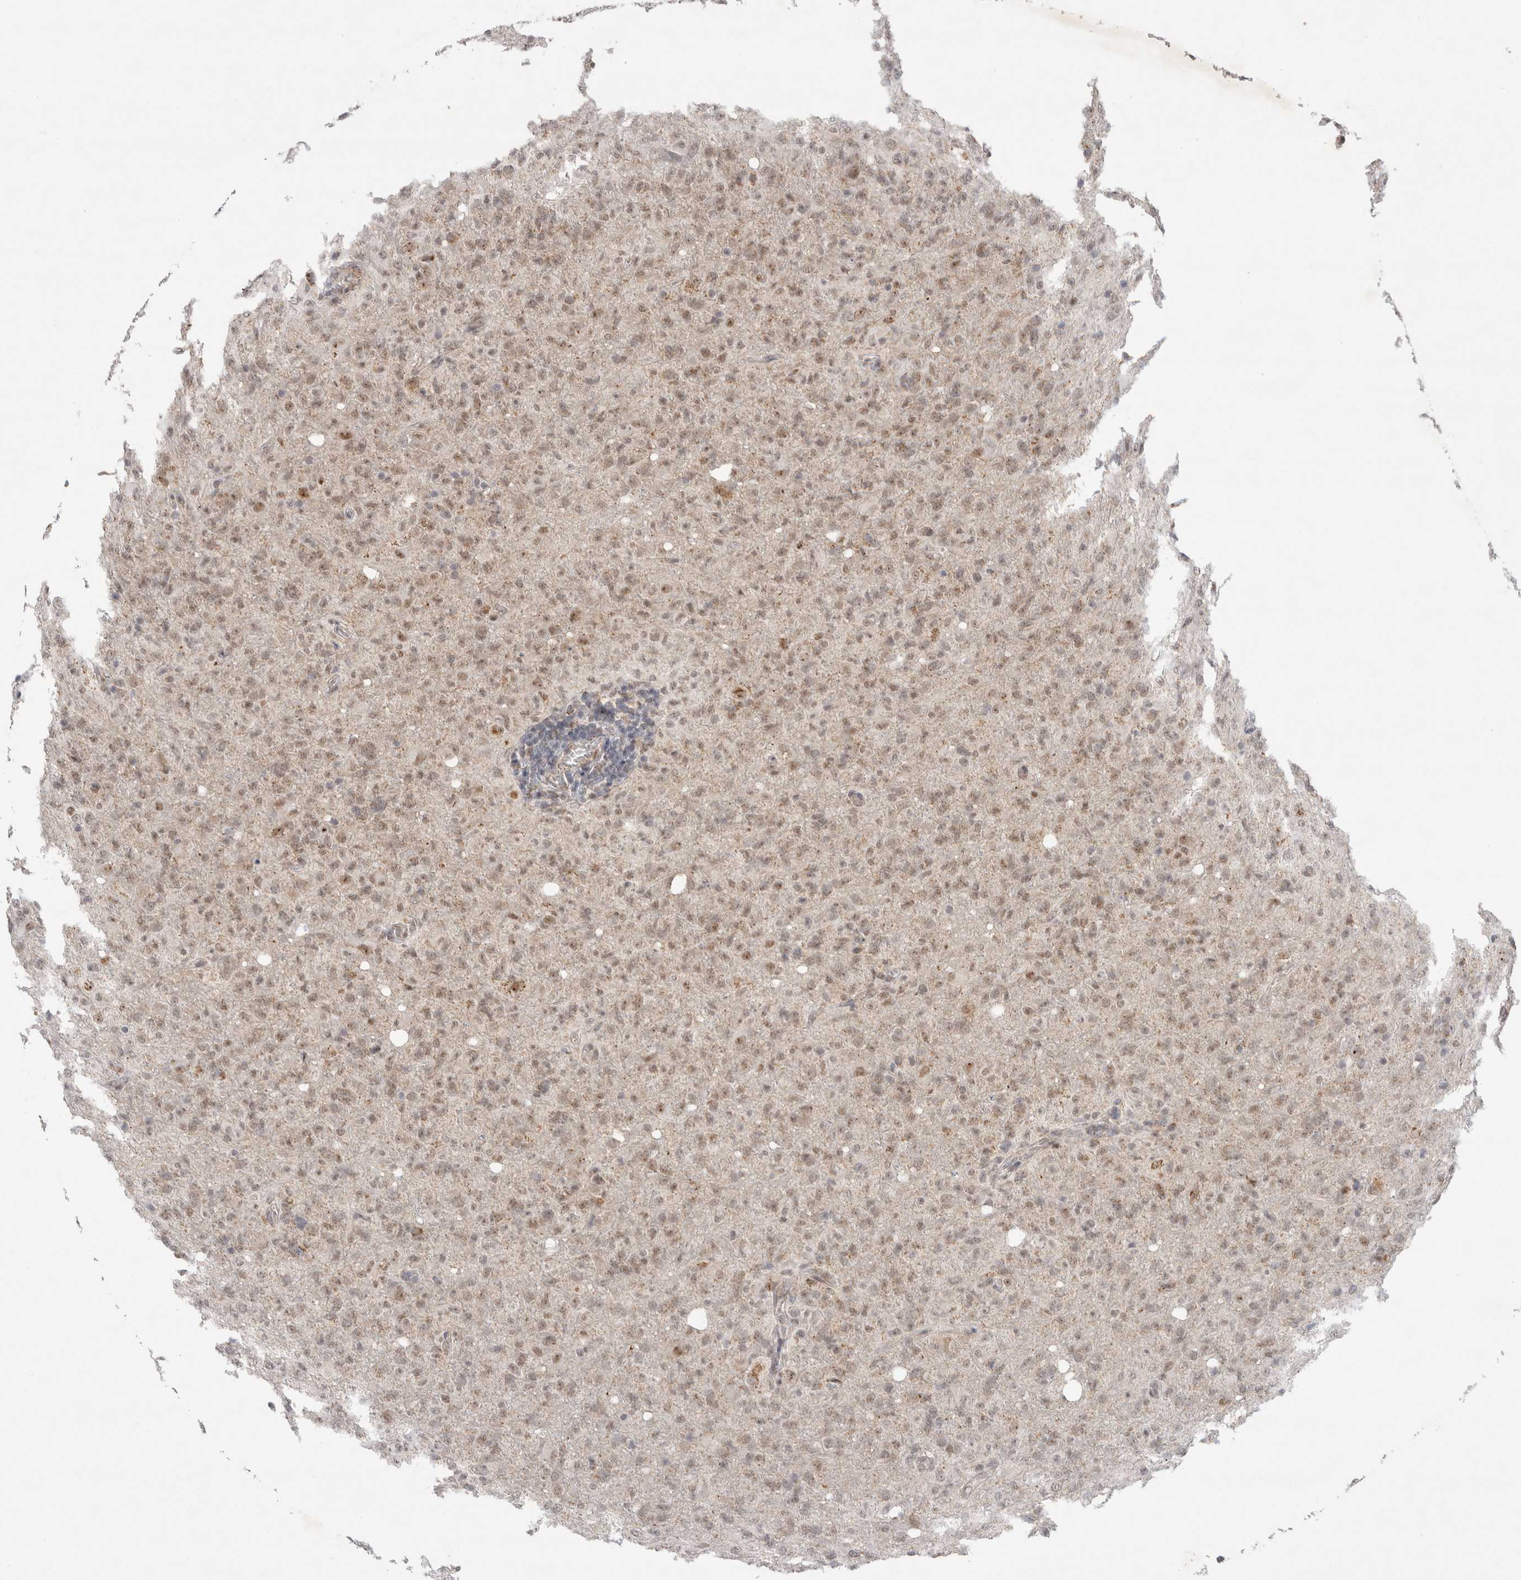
{"staining": {"intensity": "weak", "quantity": ">75%", "location": "cytoplasmic/membranous,nuclear"}, "tissue": "glioma", "cell_type": "Tumor cells", "image_type": "cancer", "snomed": [{"axis": "morphology", "description": "Glioma, malignant, High grade"}, {"axis": "topography", "description": "Brain"}], "caption": "A brown stain labels weak cytoplasmic/membranous and nuclear expression of a protein in glioma tumor cells. (IHC, brightfield microscopy, high magnification).", "gene": "MRPL37", "patient": {"sex": "female", "age": 57}}